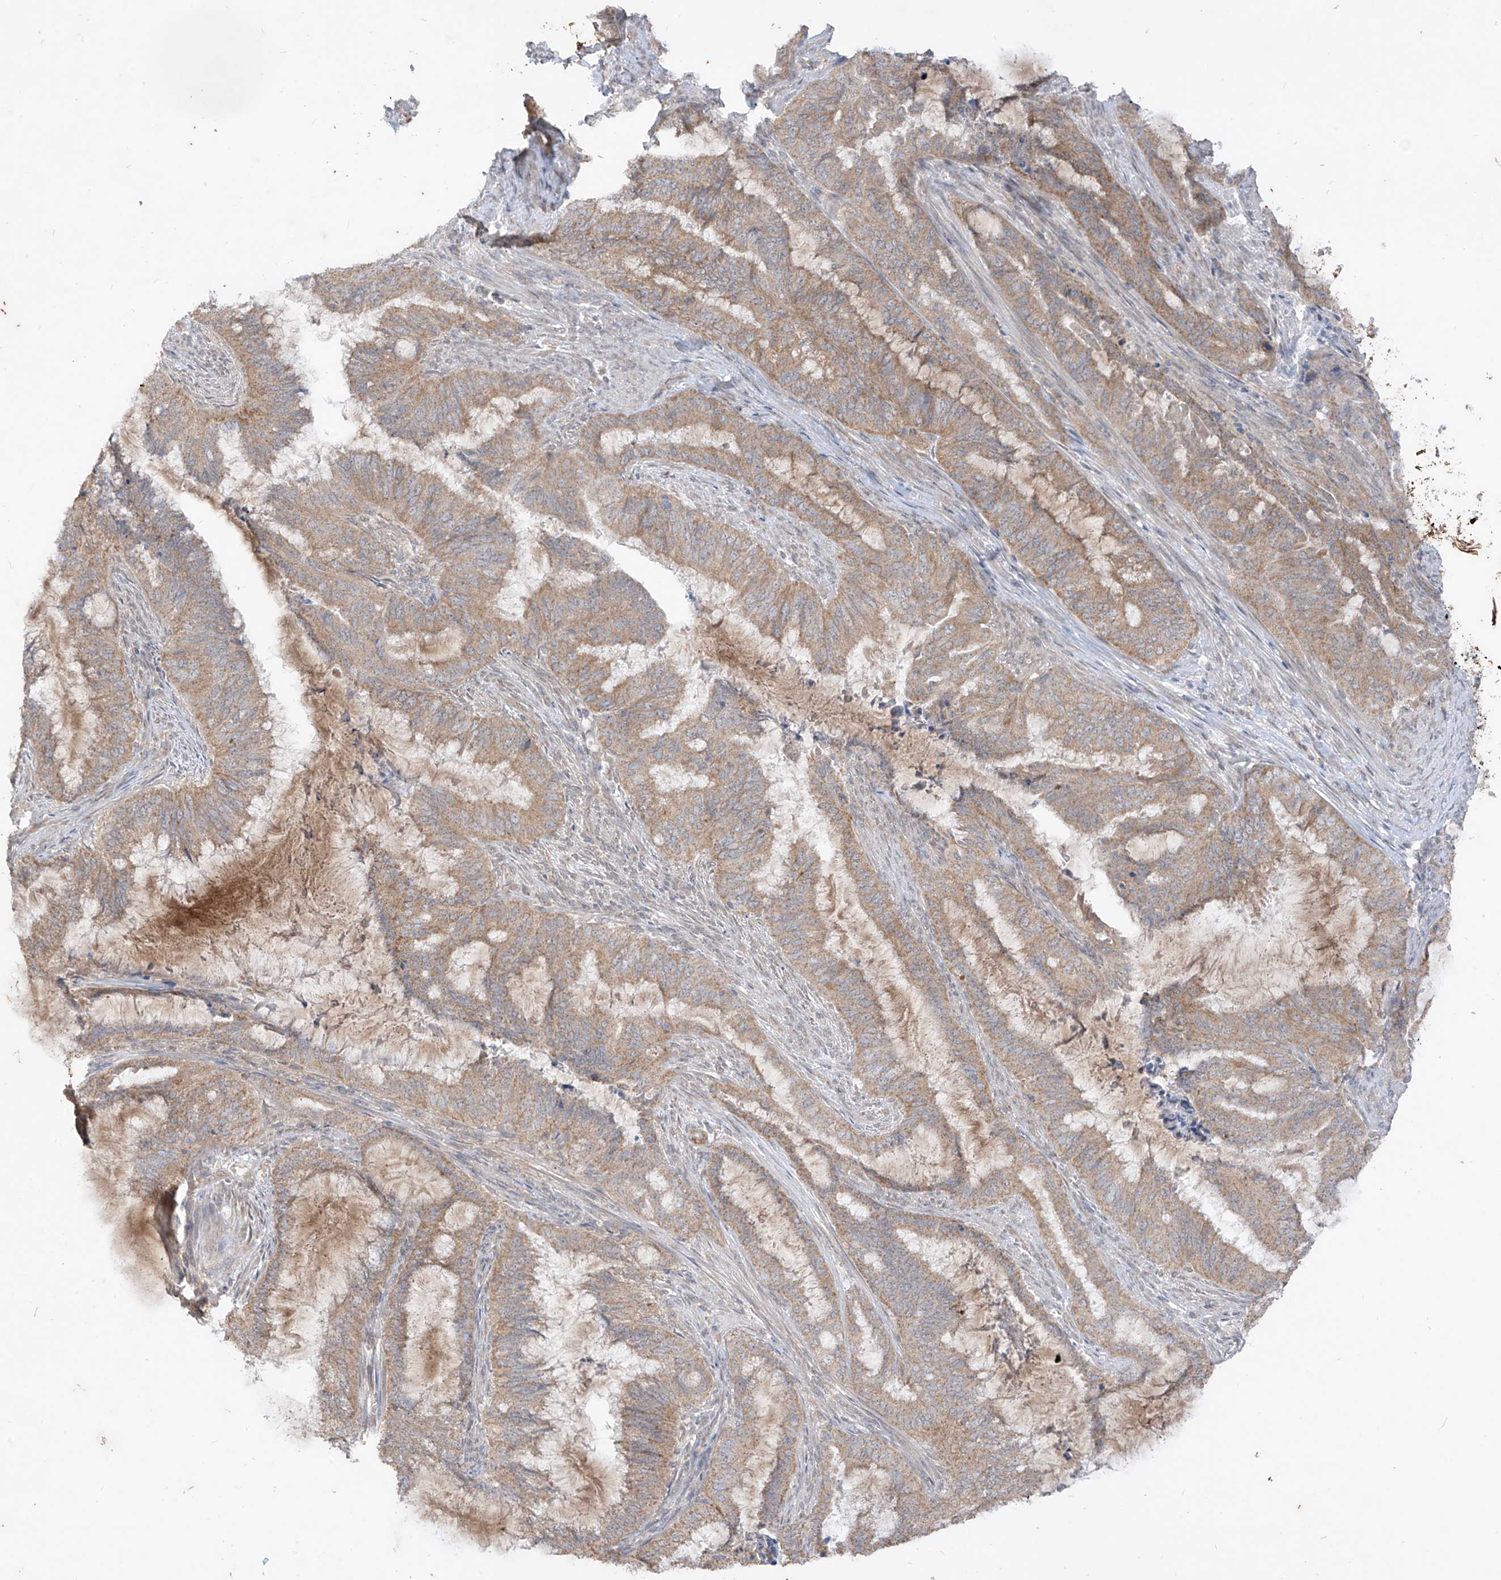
{"staining": {"intensity": "moderate", "quantity": ">75%", "location": "cytoplasmic/membranous"}, "tissue": "endometrial cancer", "cell_type": "Tumor cells", "image_type": "cancer", "snomed": [{"axis": "morphology", "description": "Adenocarcinoma, NOS"}, {"axis": "topography", "description": "Endometrium"}], "caption": "Endometrial cancer (adenocarcinoma) stained with DAB (3,3'-diaminobenzidine) immunohistochemistry shows medium levels of moderate cytoplasmic/membranous expression in approximately >75% of tumor cells.", "gene": "MTUS2", "patient": {"sex": "female", "age": 51}}